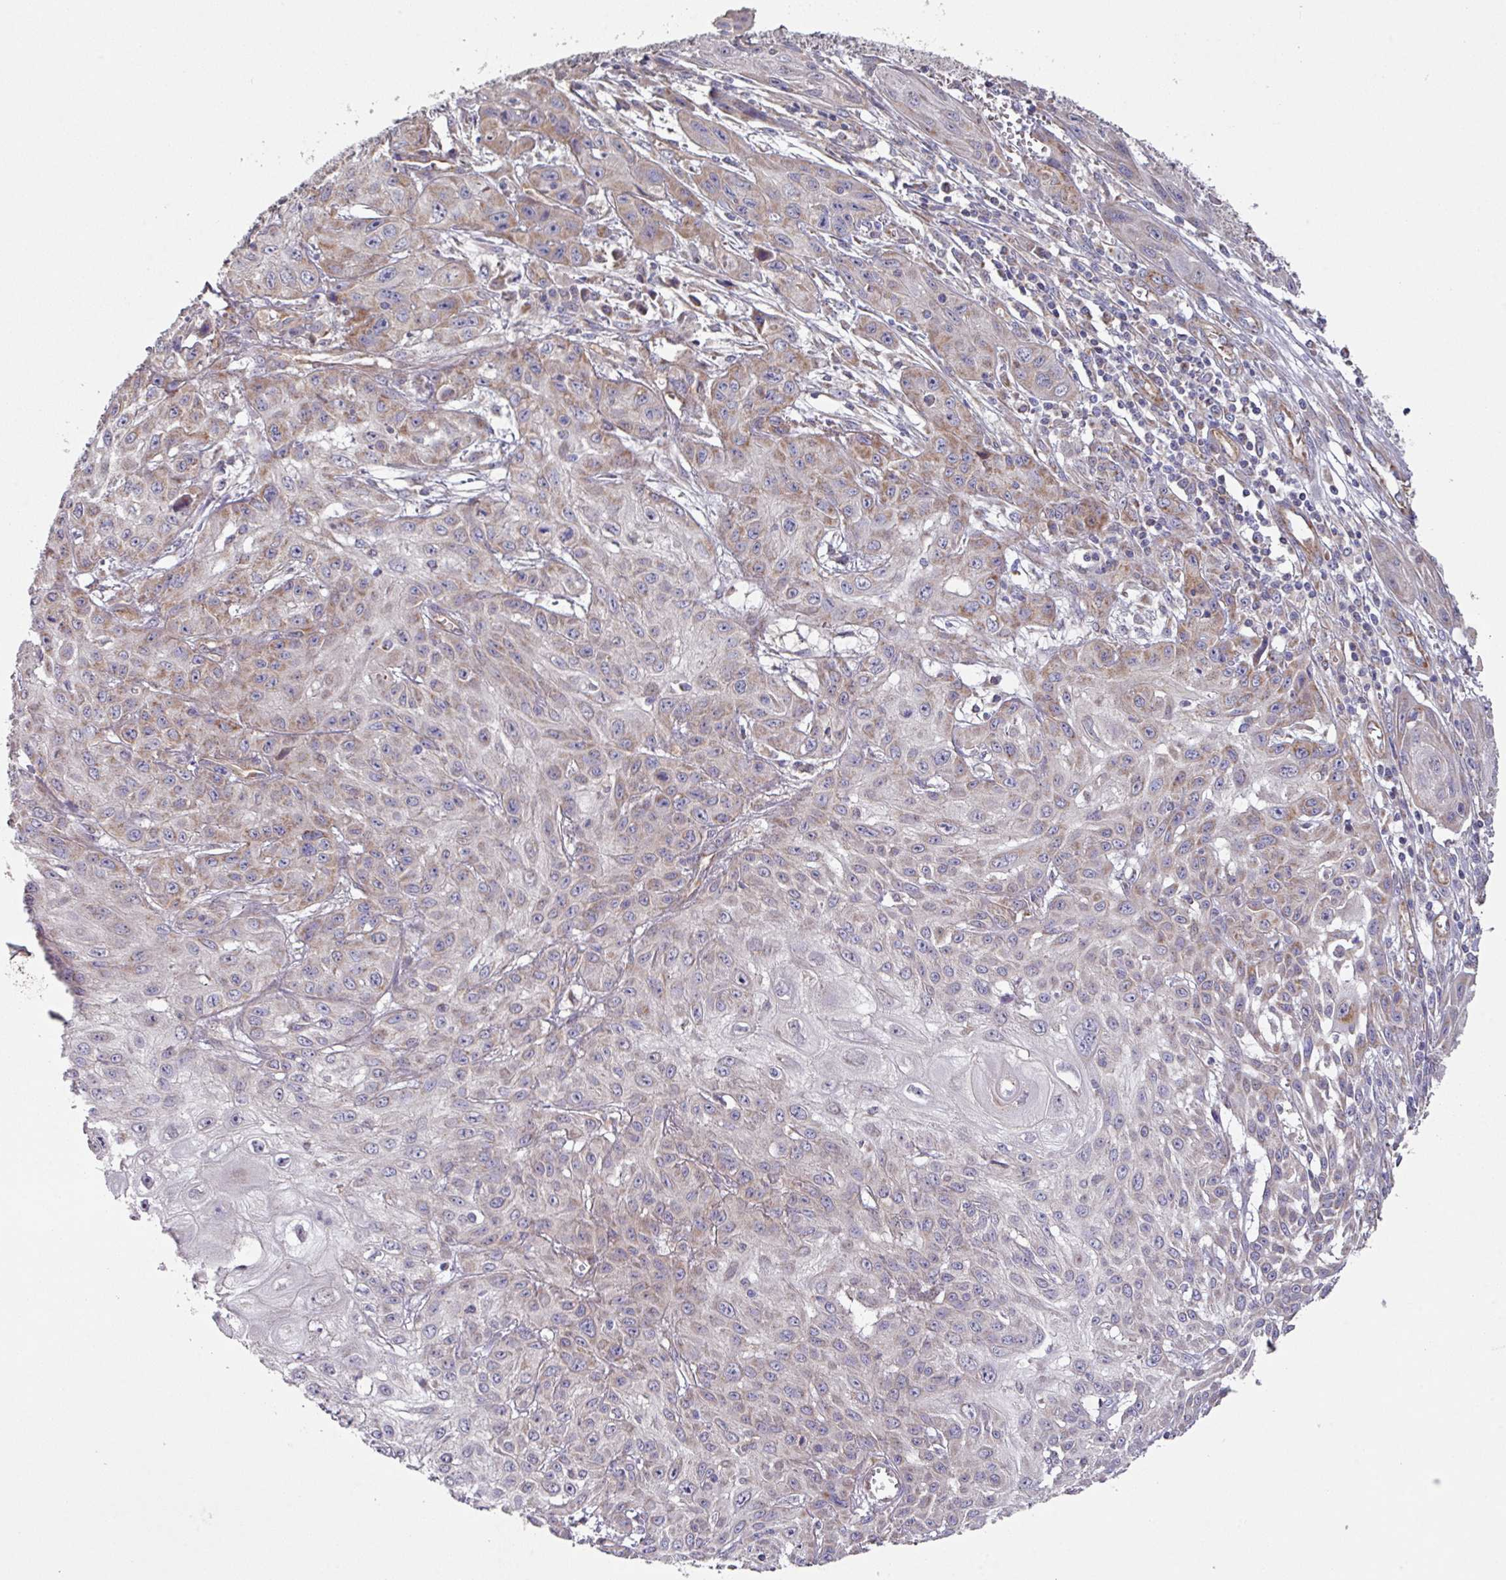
{"staining": {"intensity": "moderate", "quantity": "25%-75%", "location": "cytoplasmic/membranous"}, "tissue": "skin cancer", "cell_type": "Tumor cells", "image_type": "cancer", "snomed": [{"axis": "morphology", "description": "Squamous cell carcinoma, NOS"}, {"axis": "topography", "description": "Skin"}, {"axis": "topography", "description": "Vulva"}], "caption": "Human skin cancer stained with a protein marker displays moderate staining in tumor cells.", "gene": "DCAF12L2", "patient": {"sex": "female", "age": 71}}